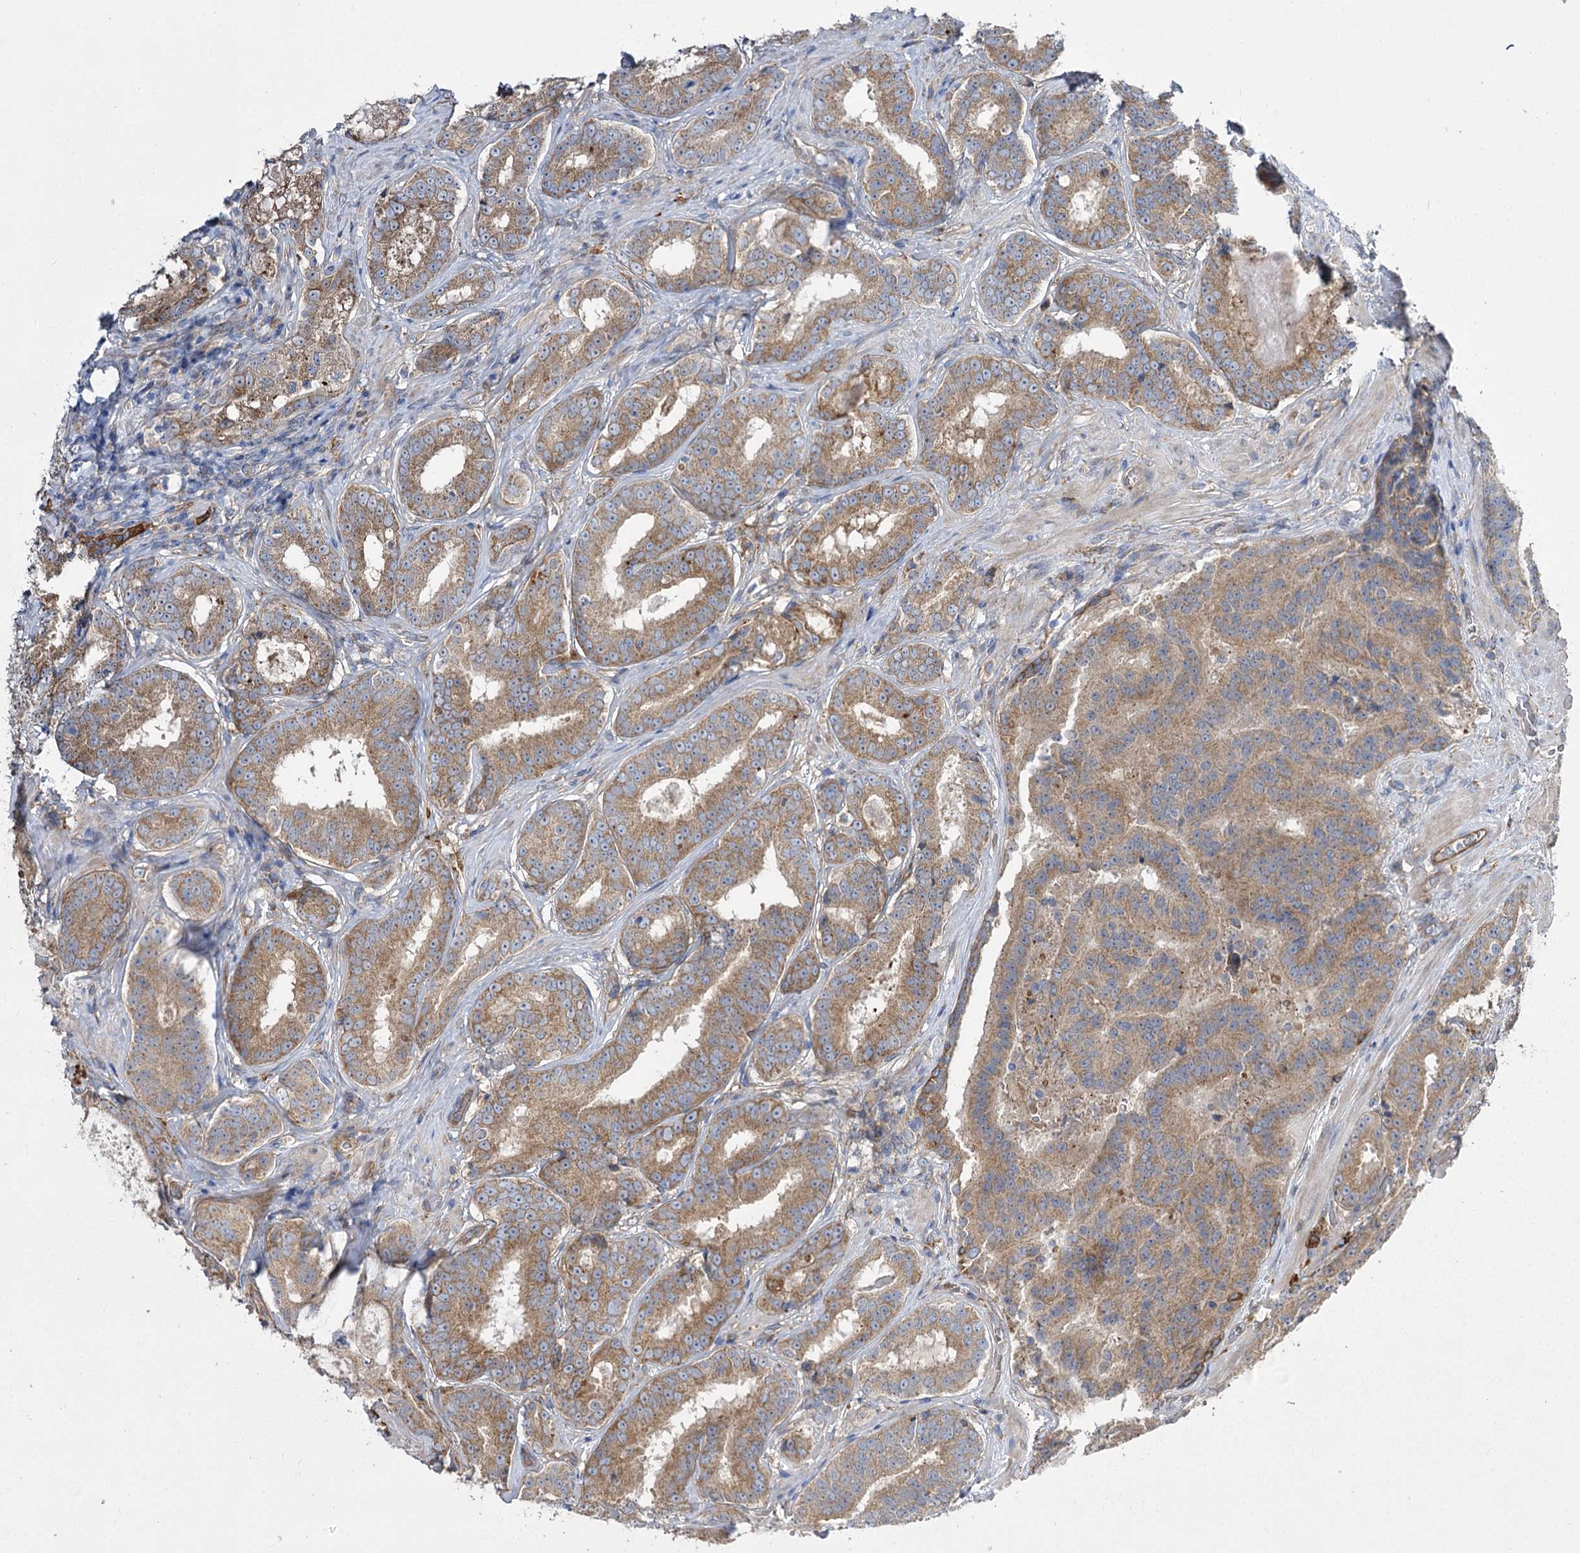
{"staining": {"intensity": "moderate", "quantity": ">75%", "location": "cytoplasmic/membranous"}, "tissue": "prostate cancer", "cell_type": "Tumor cells", "image_type": "cancer", "snomed": [{"axis": "morphology", "description": "Adenocarcinoma, High grade"}, {"axis": "topography", "description": "Prostate"}], "caption": "Protein expression by IHC reveals moderate cytoplasmic/membranous staining in approximately >75% of tumor cells in adenocarcinoma (high-grade) (prostate).", "gene": "RMDN2", "patient": {"sex": "male", "age": 57}}